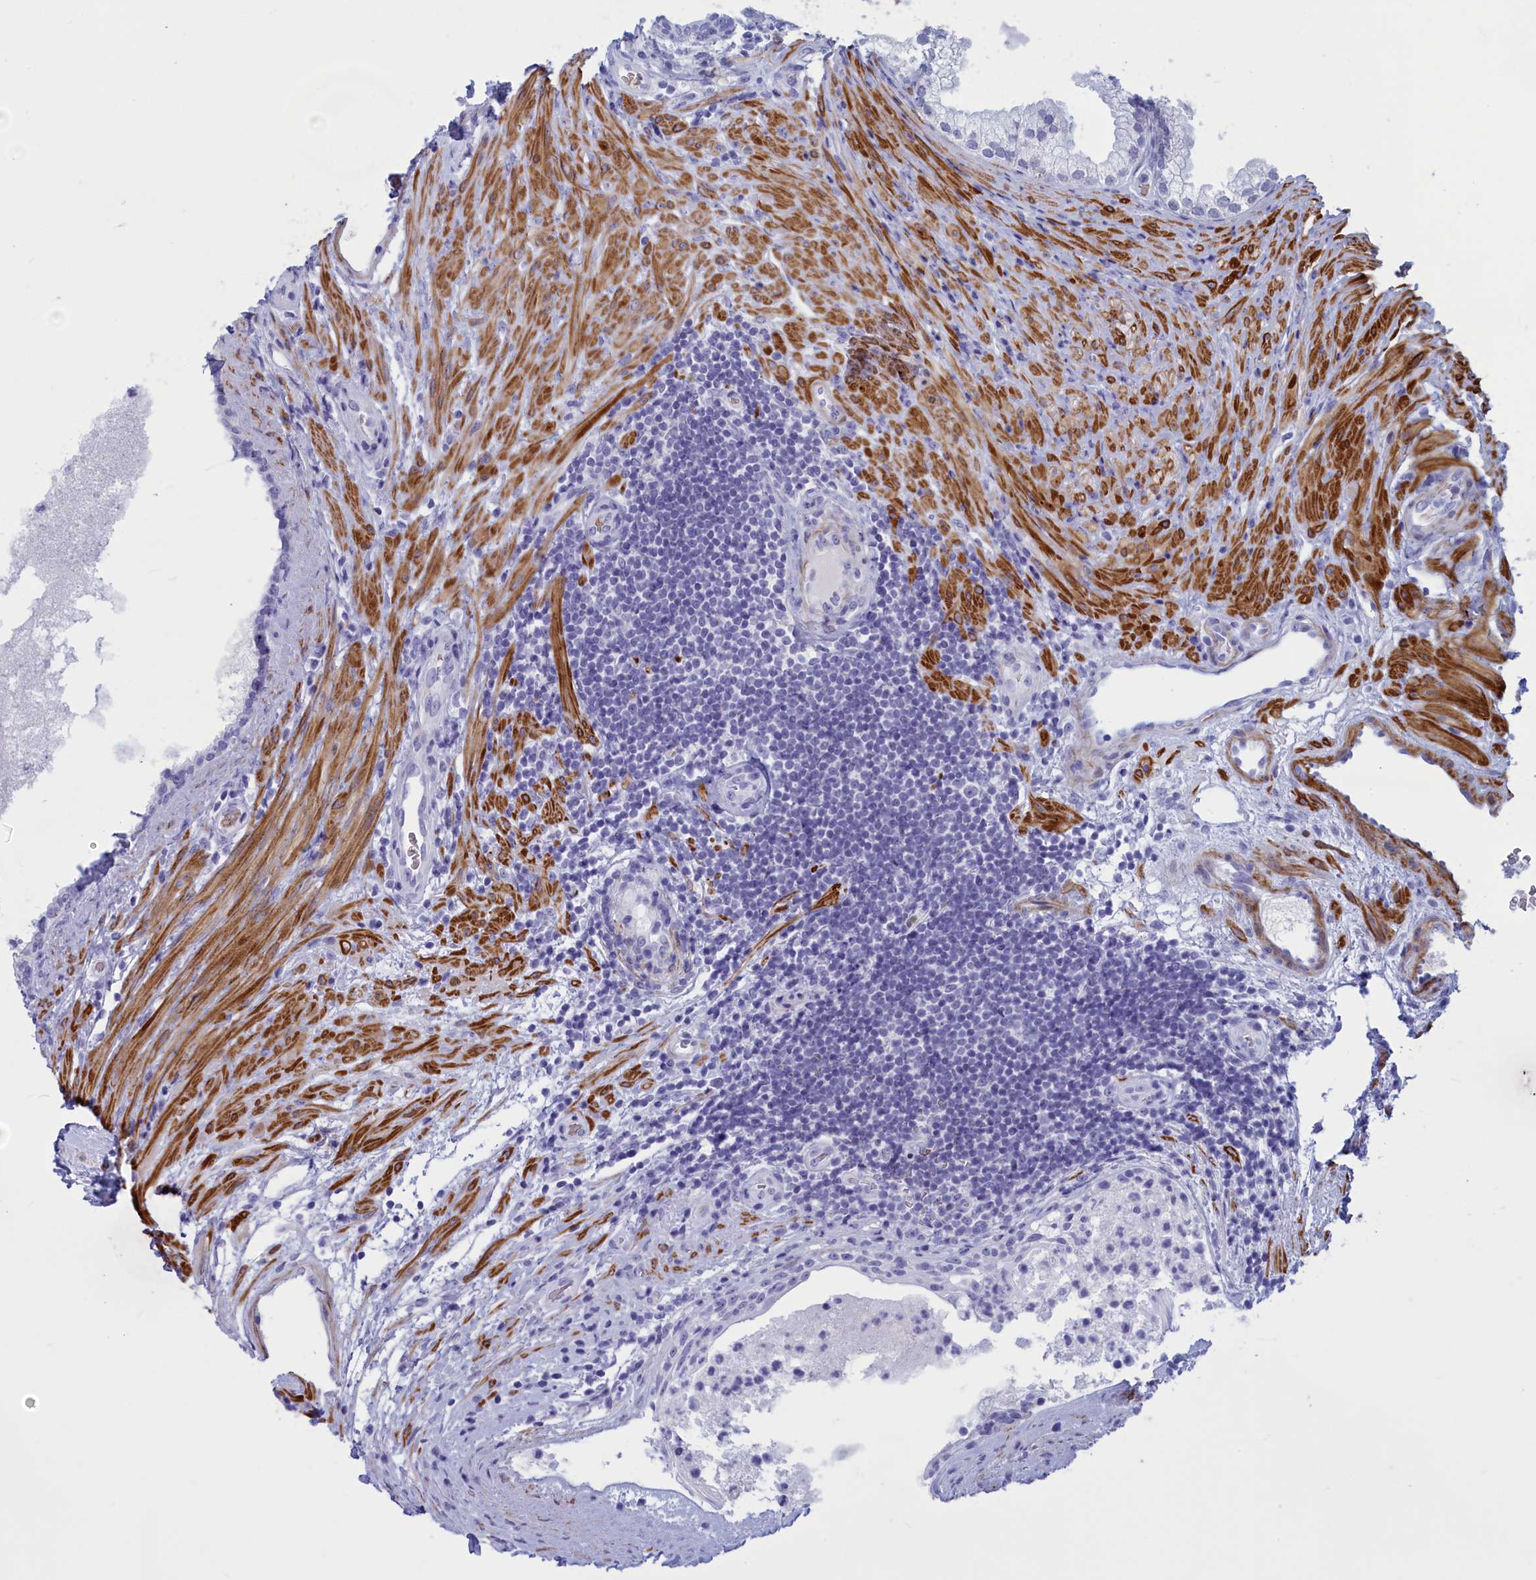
{"staining": {"intensity": "negative", "quantity": "none", "location": "none"}, "tissue": "prostate", "cell_type": "Glandular cells", "image_type": "normal", "snomed": [{"axis": "morphology", "description": "Normal tissue, NOS"}, {"axis": "topography", "description": "Prostate"}], "caption": "High power microscopy photomicrograph of an immunohistochemistry micrograph of benign prostate, revealing no significant positivity in glandular cells. Nuclei are stained in blue.", "gene": "GAPDHS", "patient": {"sex": "male", "age": 76}}